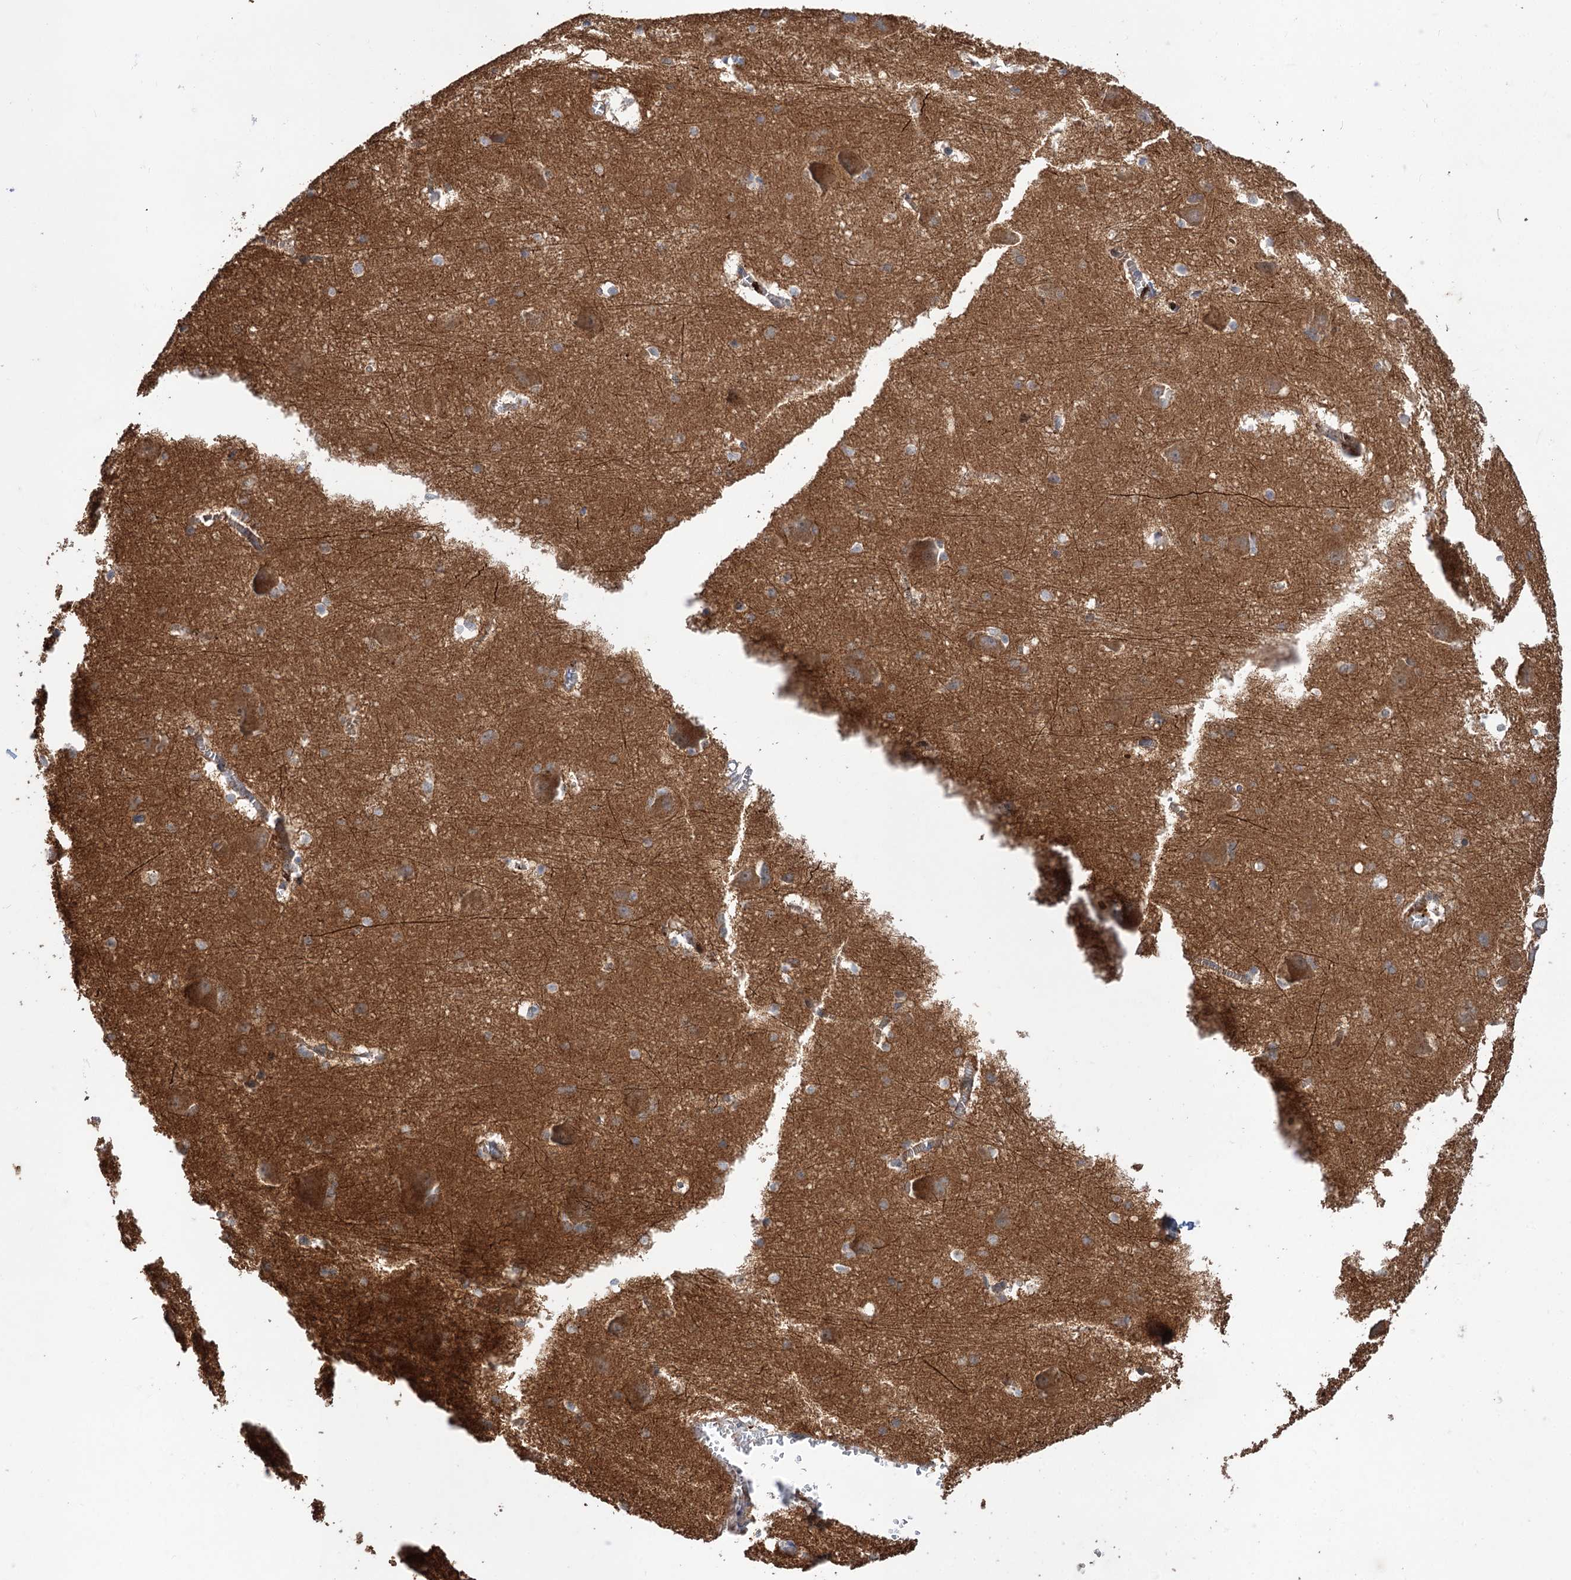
{"staining": {"intensity": "weak", "quantity": "<25%", "location": "cytoplasmic/membranous"}, "tissue": "caudate", "cell_type": "Glial cells", "image_type": "normal", "snomed": [{"axis": "morphology", "description": "Normal tissue, NOS"}, {"axis": "topography", "description": "Lateral ventricle wall"}], "caption": "A high-resolution image shows IHC staining of normal caudate, which displays no significant staining in glial cells. (DAB (3,3'-diaminobenzidine) immunohistochemistry (IHC) visualized using brightfield microscopy, high magnification).", "gene": "FBXW8", "patient": {"sex": "male", "age": 37}}